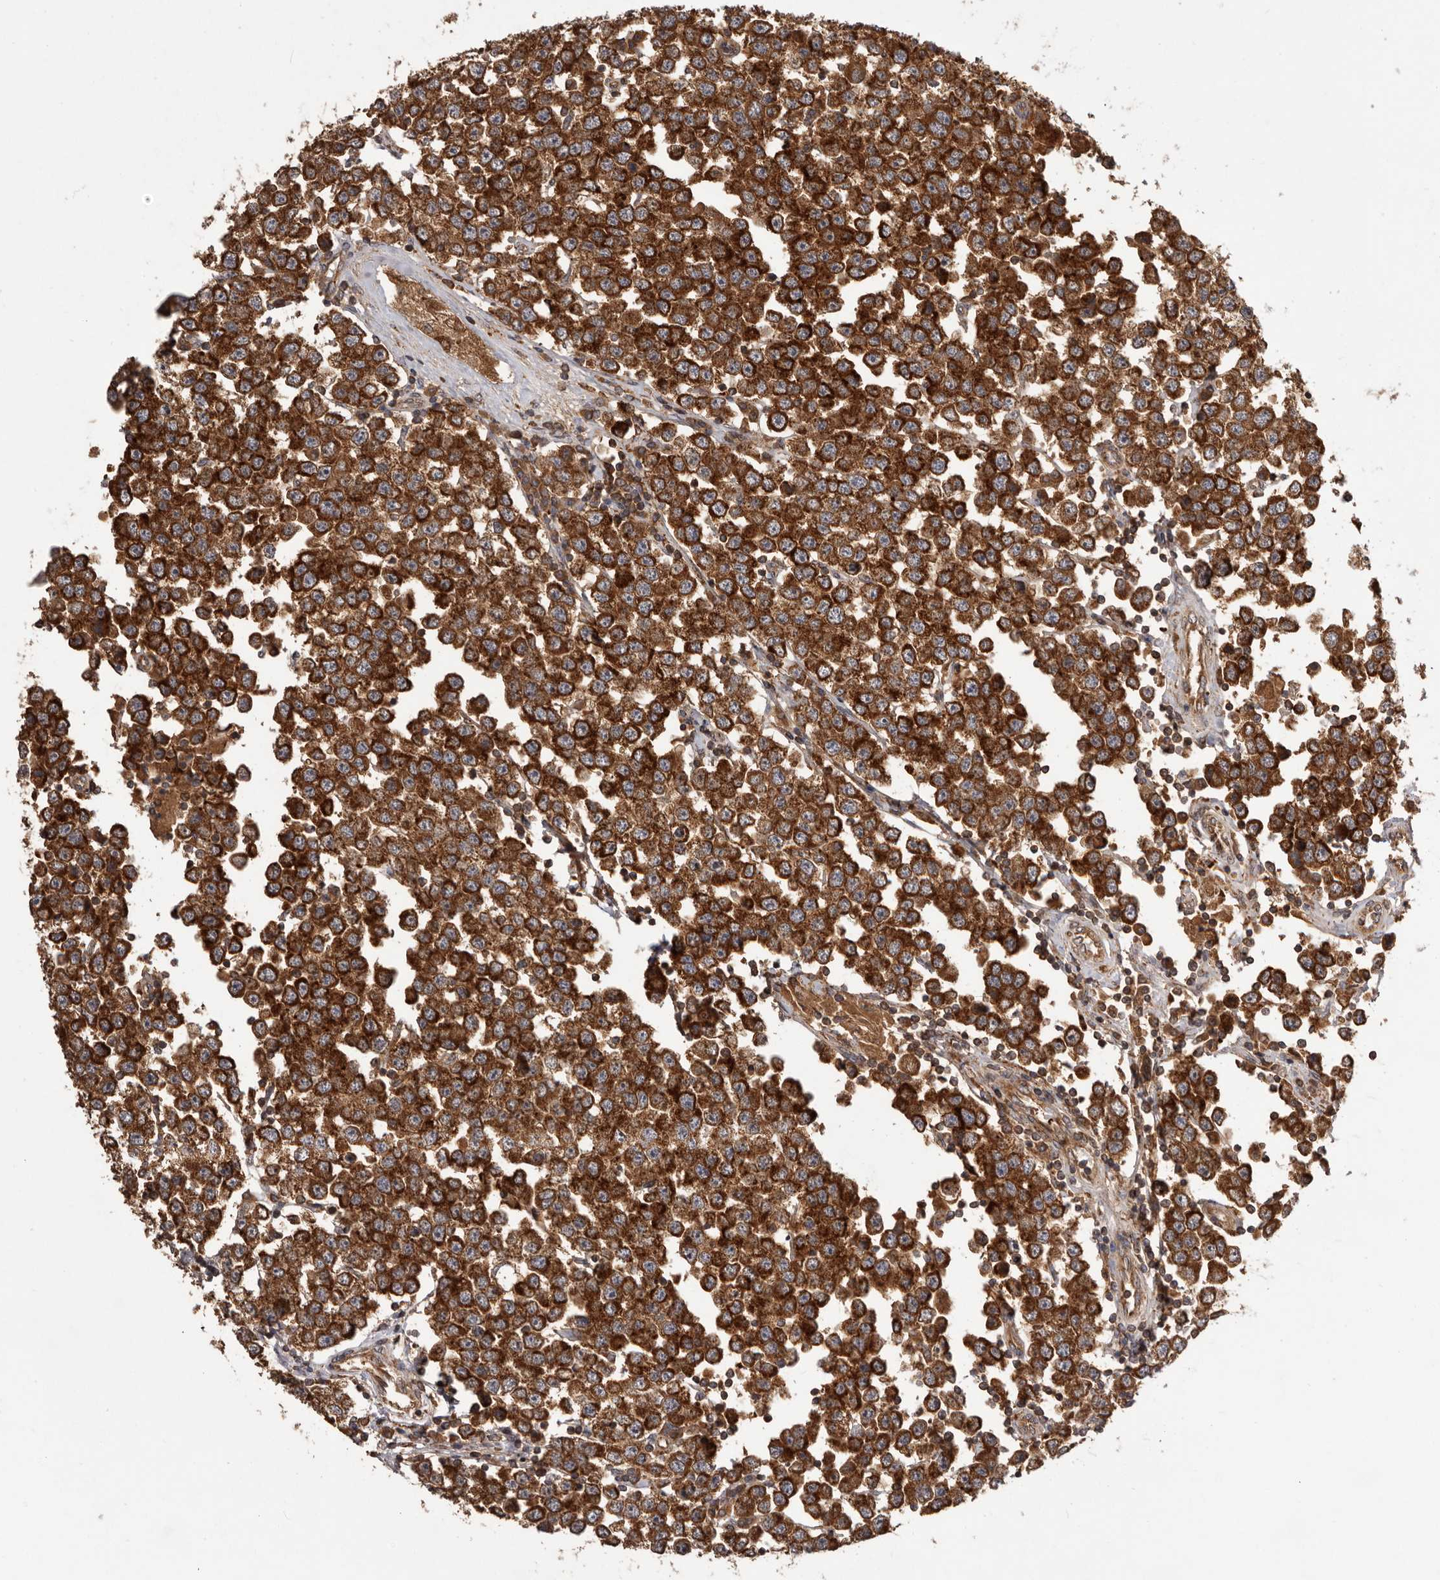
{"staining": {"intensity": "strong", "quantity": ">75%", "location": "cytoplasmic/membranous"}, "tissue": "testis cancer", "cell_type": "Tumor cells", "image_type": "cancer", "snomed": [{"axis": "morphology", "description": "Seminoma, NOS"}, {"axis": "topography", "description": "Testis"}], "caption": "Immunohistochemical staining of human seminoma (testis) exhibits high levels of strong cytoplasmic/membranous protein expression in approximately >75% of tumor cells.", "gene": "SLC22A3", "patient": {"sex": "male", "age": 28}}